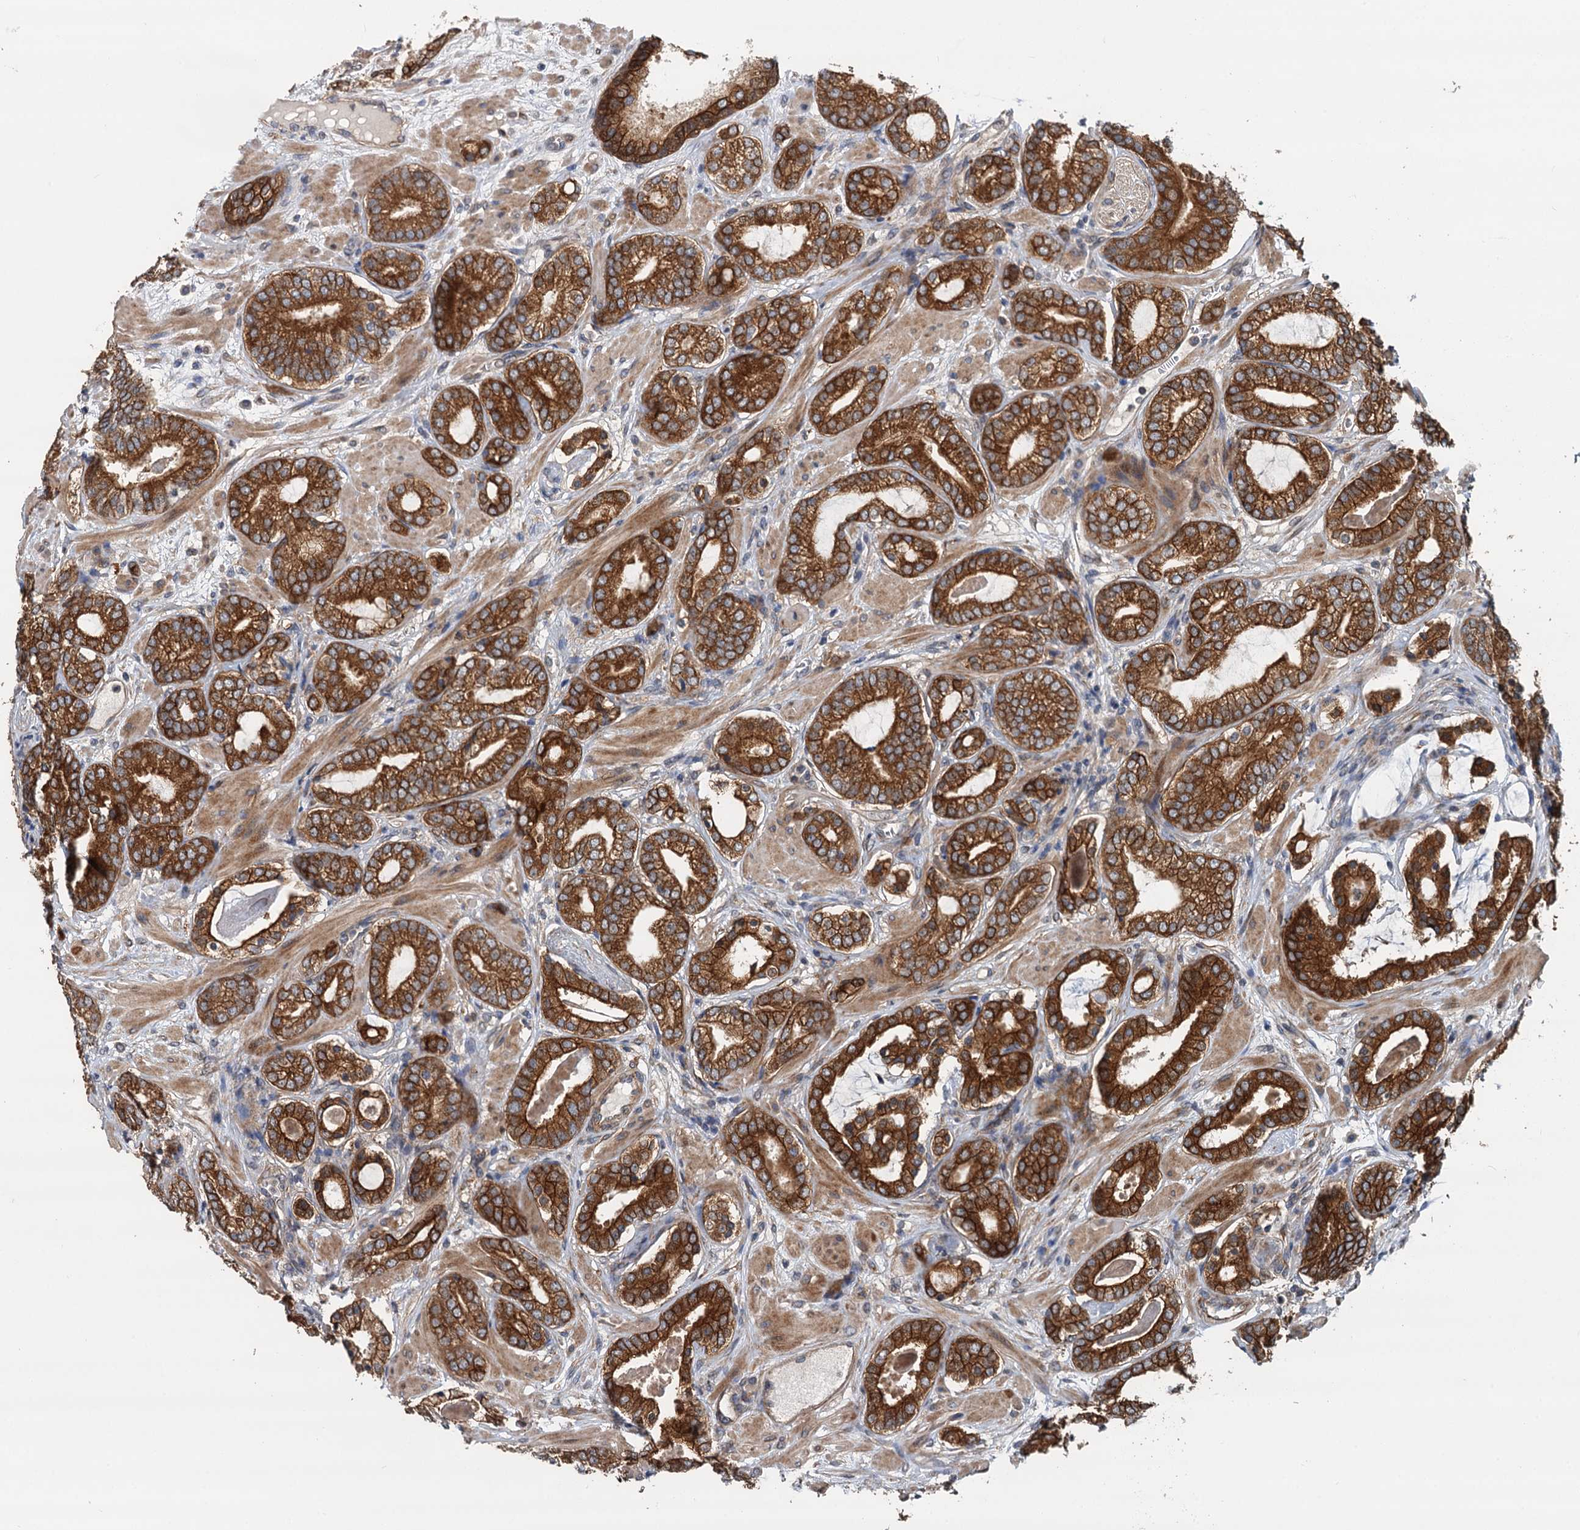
{"staining": {"intensity": "strong", "quantity": ">75%", "location": "cytoplasmic/membranous"}, "tissue": "prostate cancer", "cell_type": "Tumor cells", "image_type": "cancer", "snomed": [{"axis": "morphology", "description": "Adenocarcinoma, High grade"}, {"axis": "topography", "description": "Prostate"}], "caption": "Tumor cells show high levels of strong cytoplasmic/membranous positivity in about >75% of cells in human prostate cancer.", "gene": "LRRK2", "patient": {"sex": "male", "age": 60}}